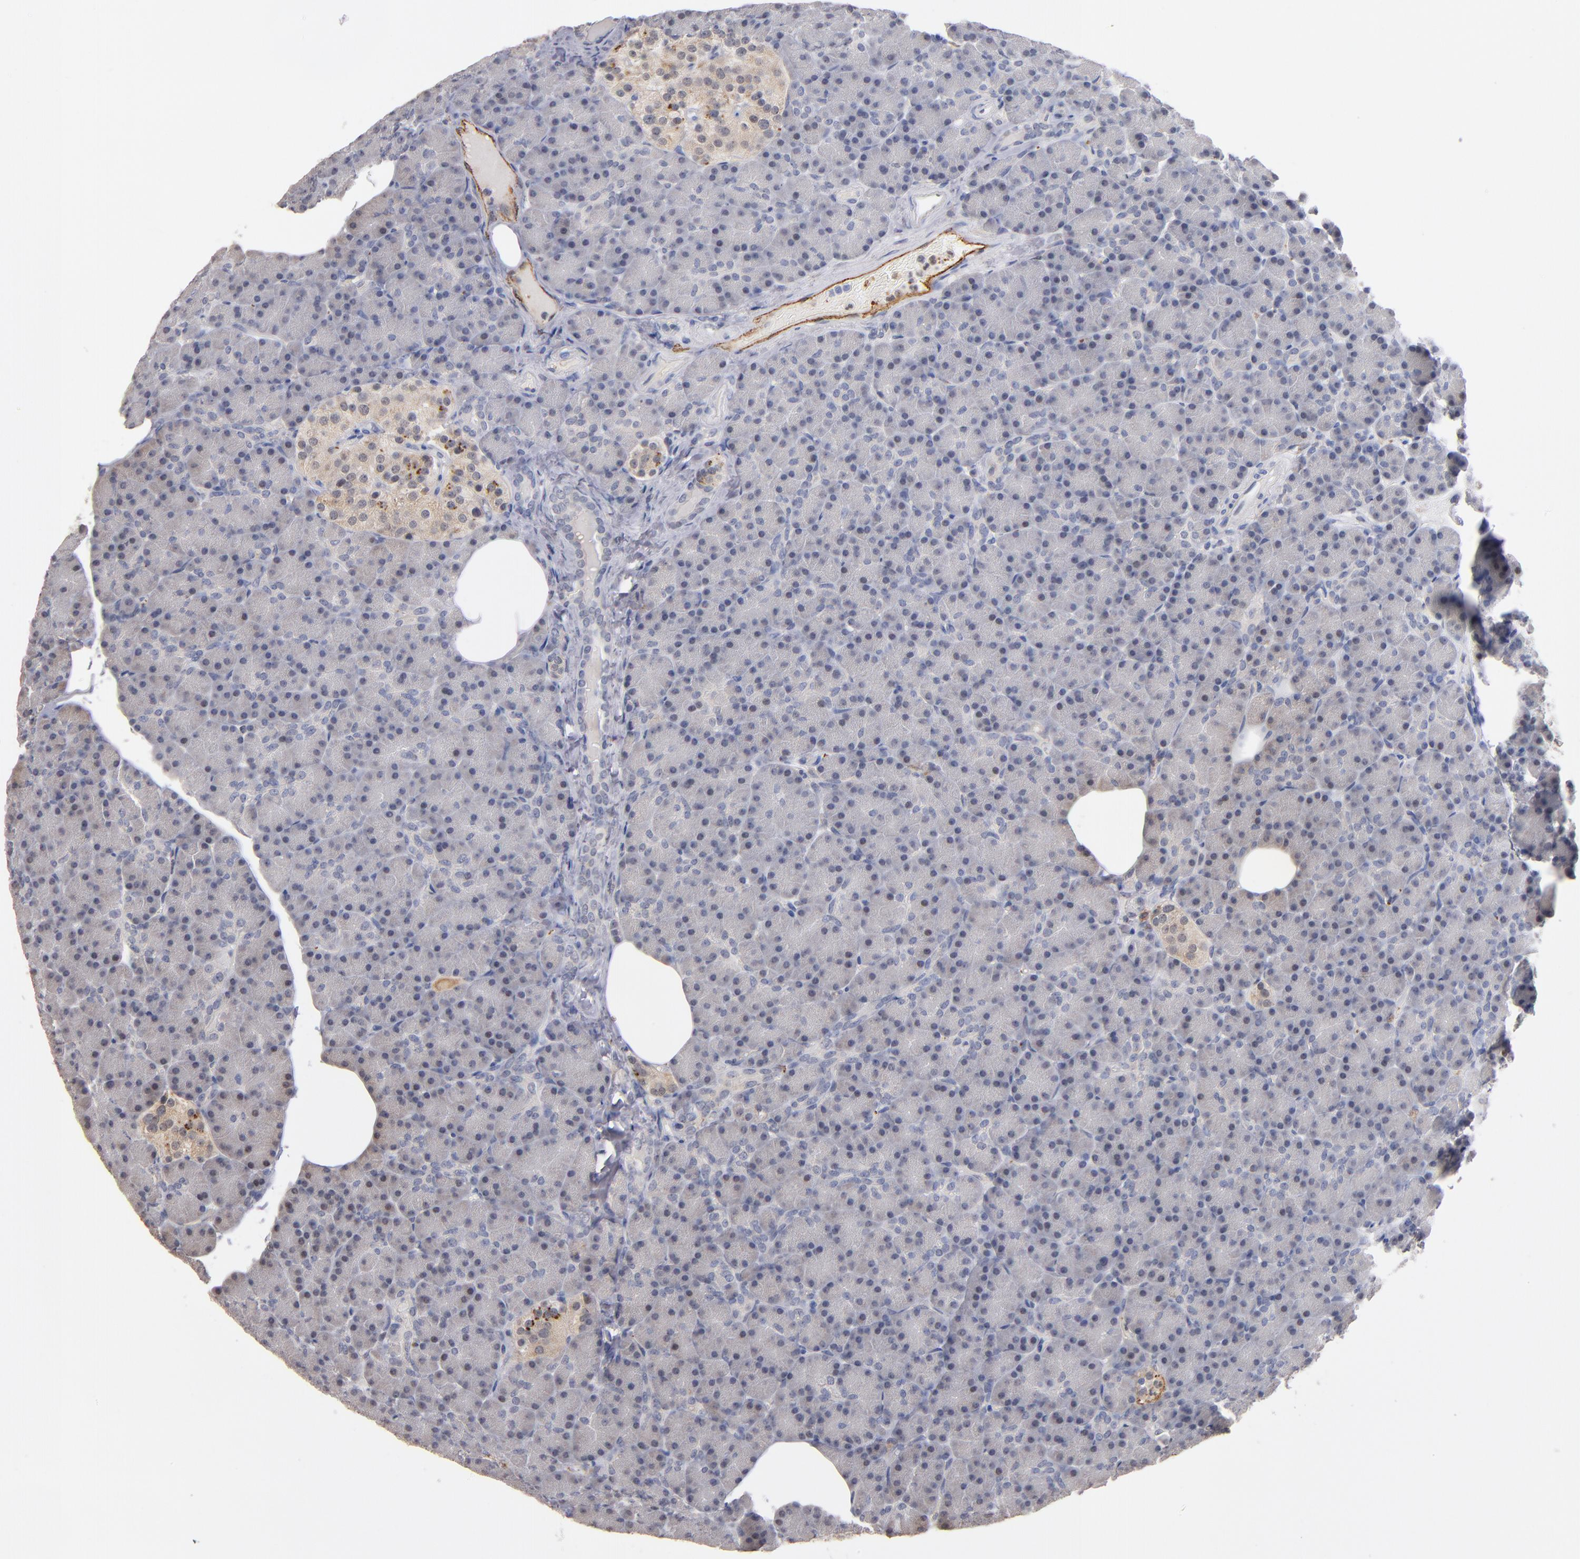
{"staining": {"intensity": "negative", "quantity": "none", "location": "none"}, "tissue": "pancreas", "cell_type": "Exocrine glandular cells", "image_type": "normal", "snomed": [{"axis": "morphology", "description": "Normal tissue, NOS"}, {"axis": "topography", "description": "Pancreas"}], "caption": "Exocrine glandular cells show no significant protein positivity in unremarkable pancreas. Brightfield microscopy of IHC stained with DAB (3,3'-diaminobenzidine) (brown) and hematoxylin (blue), captured at high magnification.", "gene": "SELP", "patient": {"sex": "female", "age": 43}}